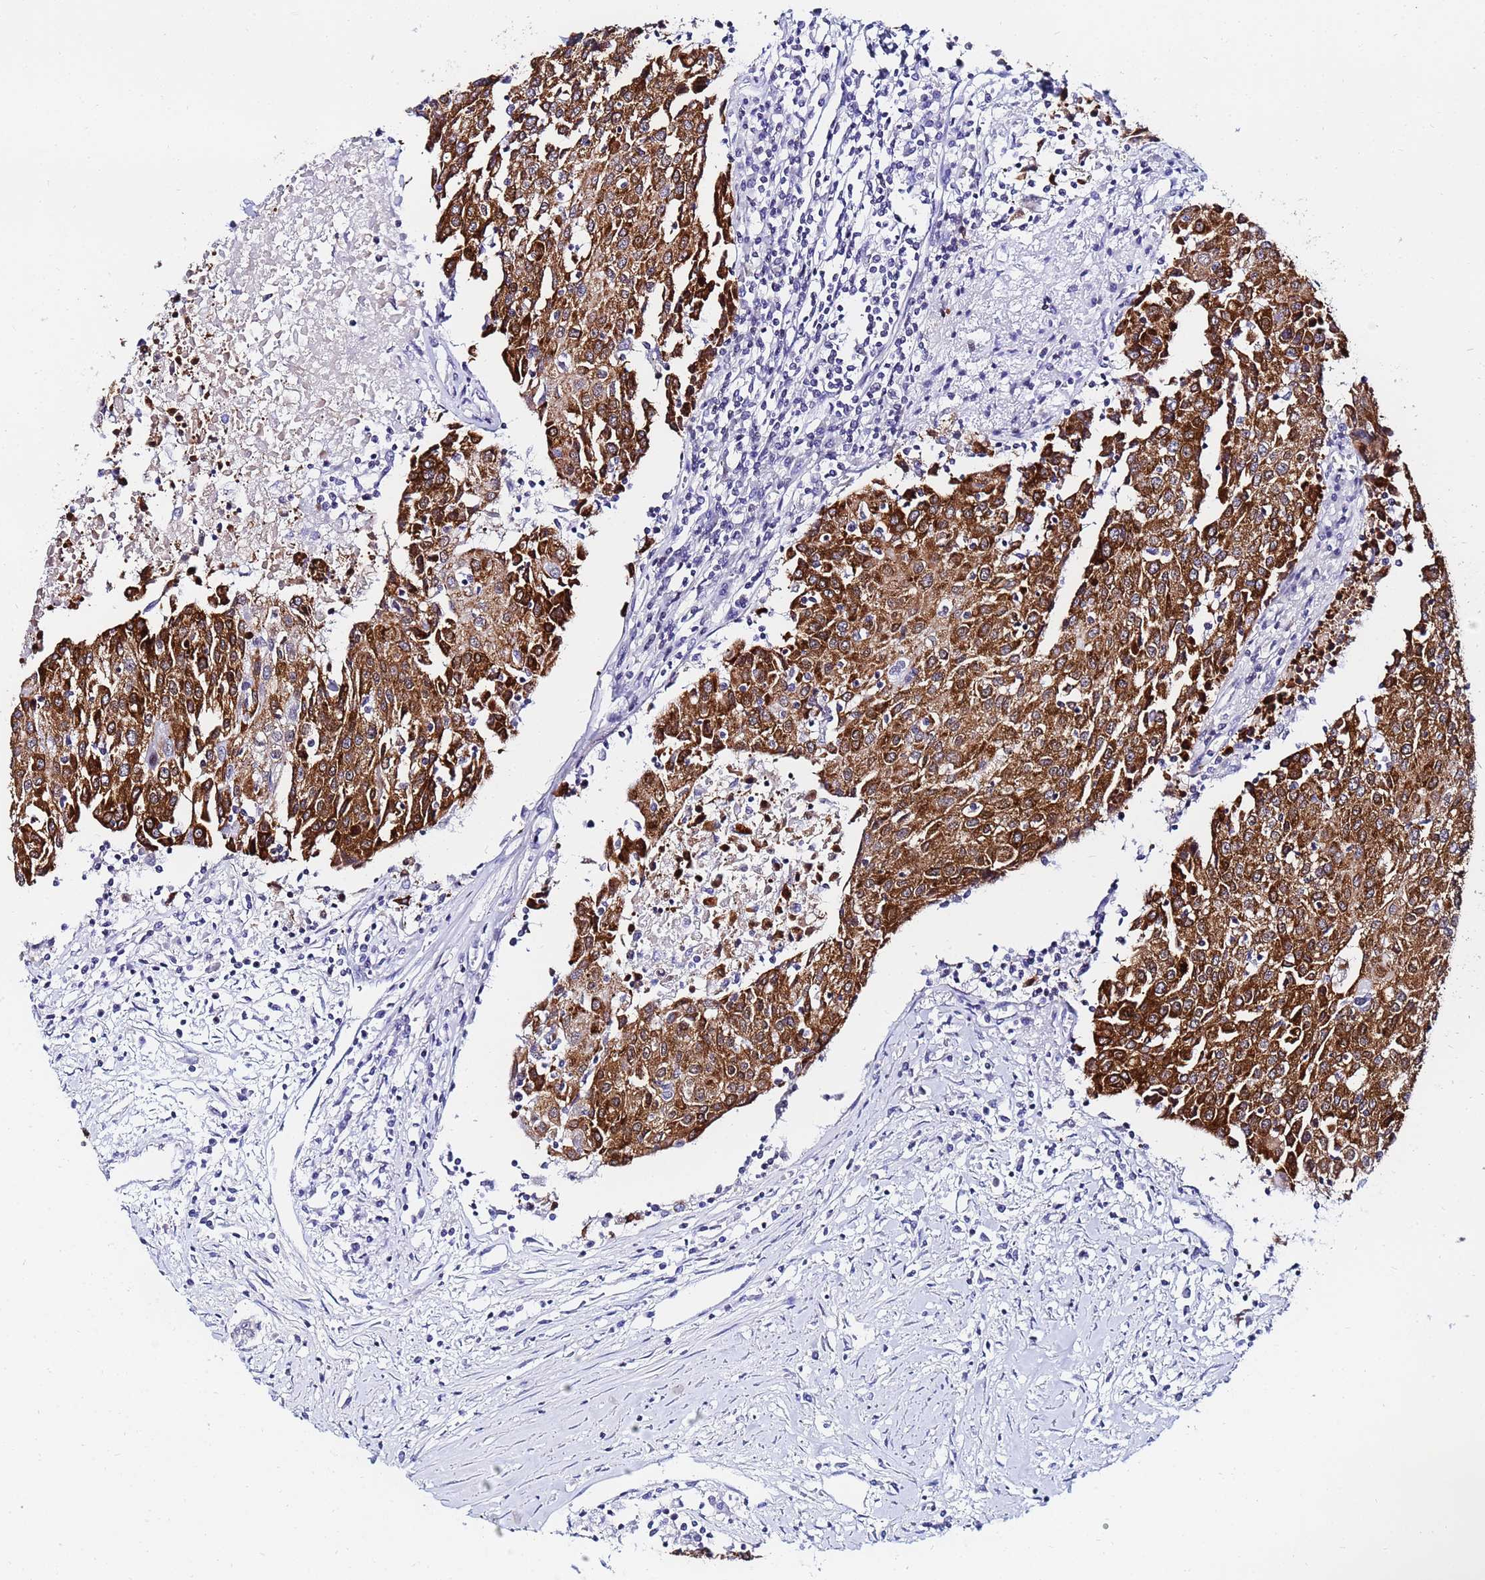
{"staining": {"intensity": "strong", "quantity": ">75%", "location": "cytoplasmic/membranous"}, "tissue": "urothelial cancer", "cell_type": "Tumor cells", "image_type": "cancer", "snomed": [{"axis": "morphology", "description": "Urothelial carcinoma, High grade"}, {"axis": "topography", "description": "Urinary bladder"}], "caption": "Protein expression analysis of urothelial cancer exhibits strong cytoplasmic/membranous expression in about >75% of tumor cells.", "gene": "CKMT1A", "patient": {"sex": "female", "age": 85}}